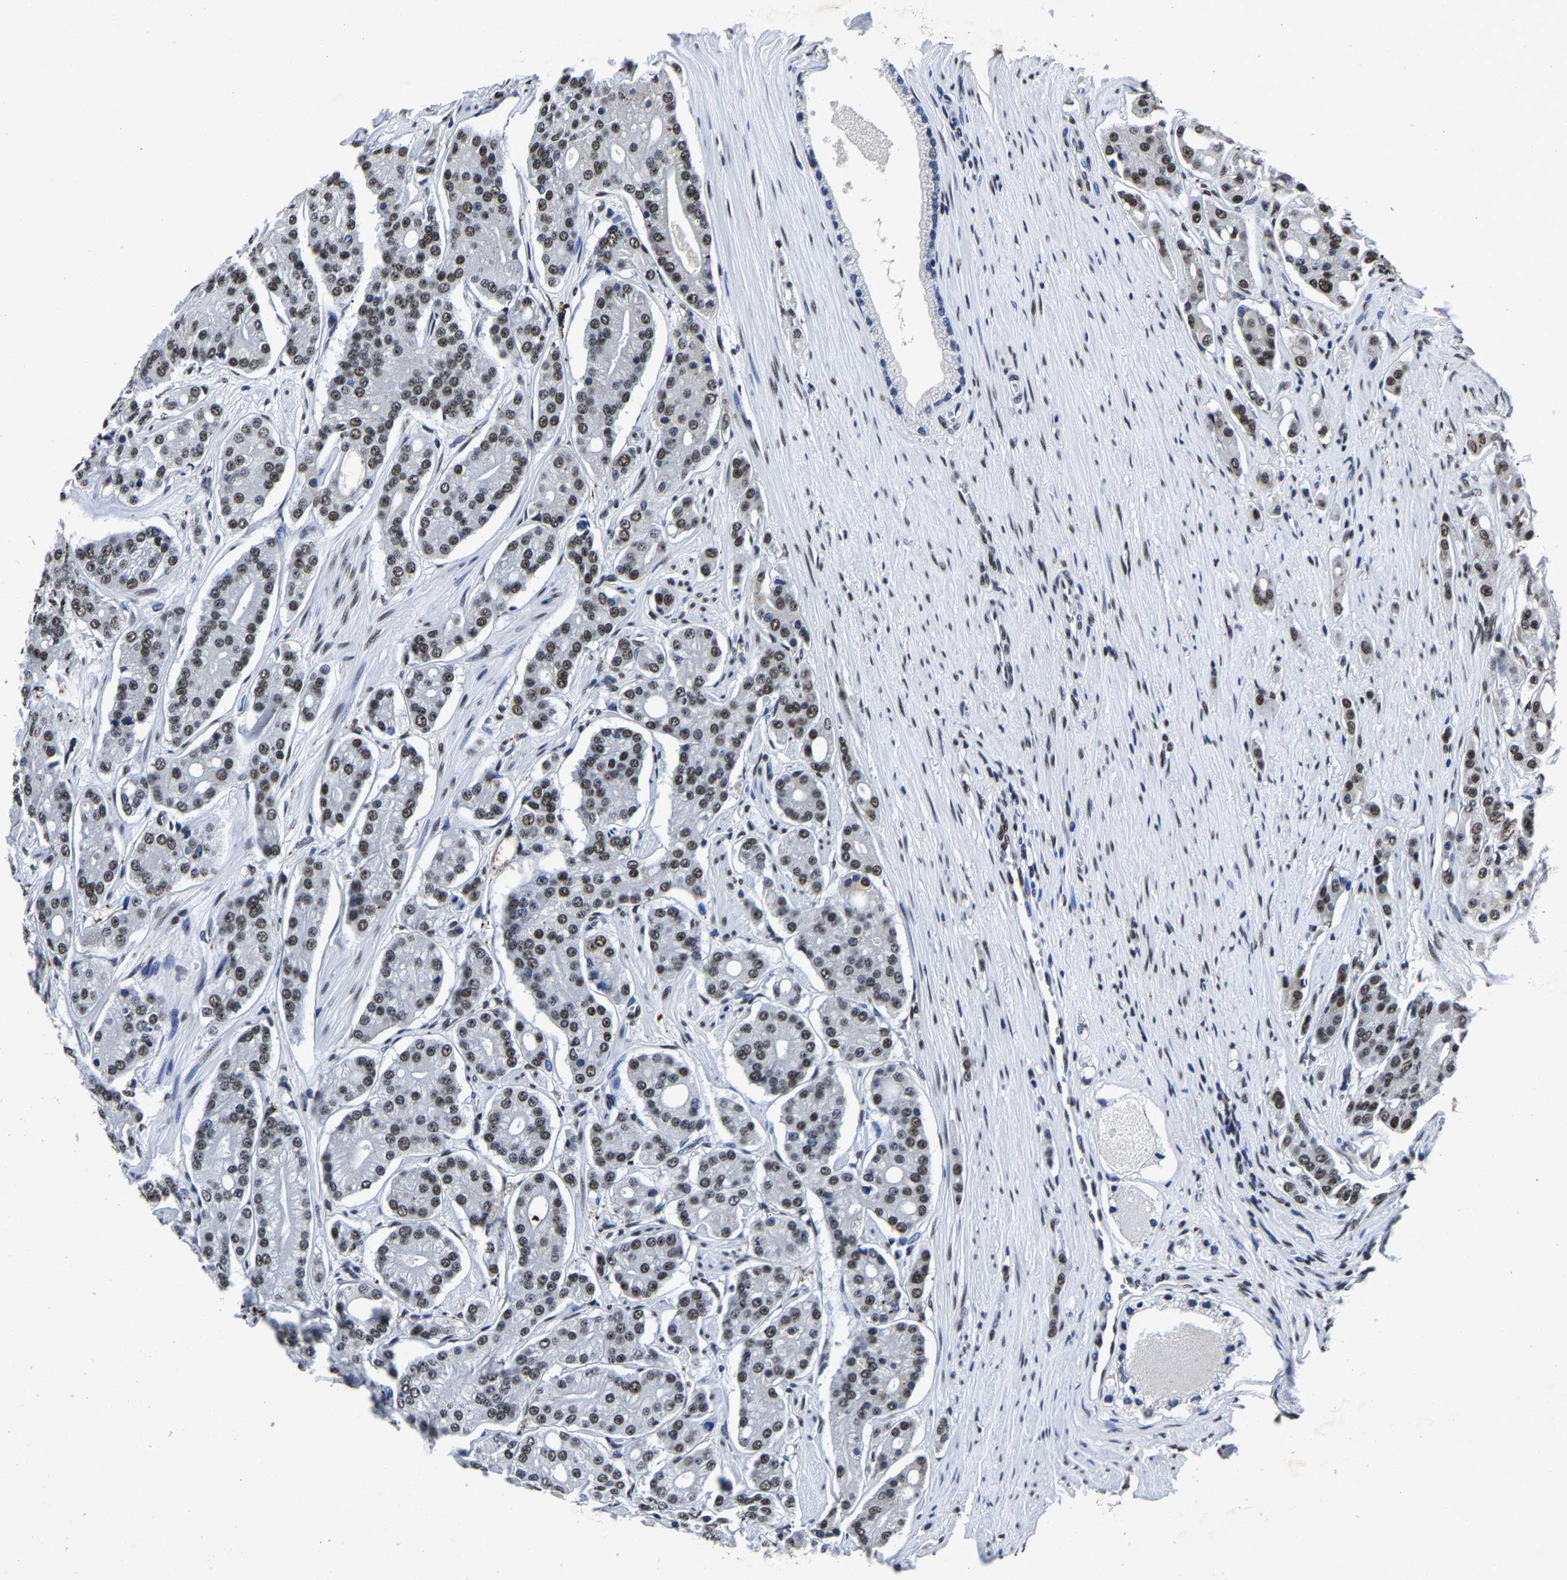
{"staining": {"intensity": "moderate", "quantity": "25%-75%", "location": "nuclear"}, "tissue": "prostate cancer", "cell_type": "Tumor cells", "image_type": "cancer", "snomed": [{"axis": "morphology", "description": "Adenocarcinoma, High grade"}, {"axis": "topography", "description": "Prostate"}], "caption": "IHC of human prostate adenocarcinoma (high-grade) displays medium levels of moderate nuclear positivity in about 25%-75% of tumor cells.", "gene": "RBM45", "patient": {"sex": "male", "age": 71}}